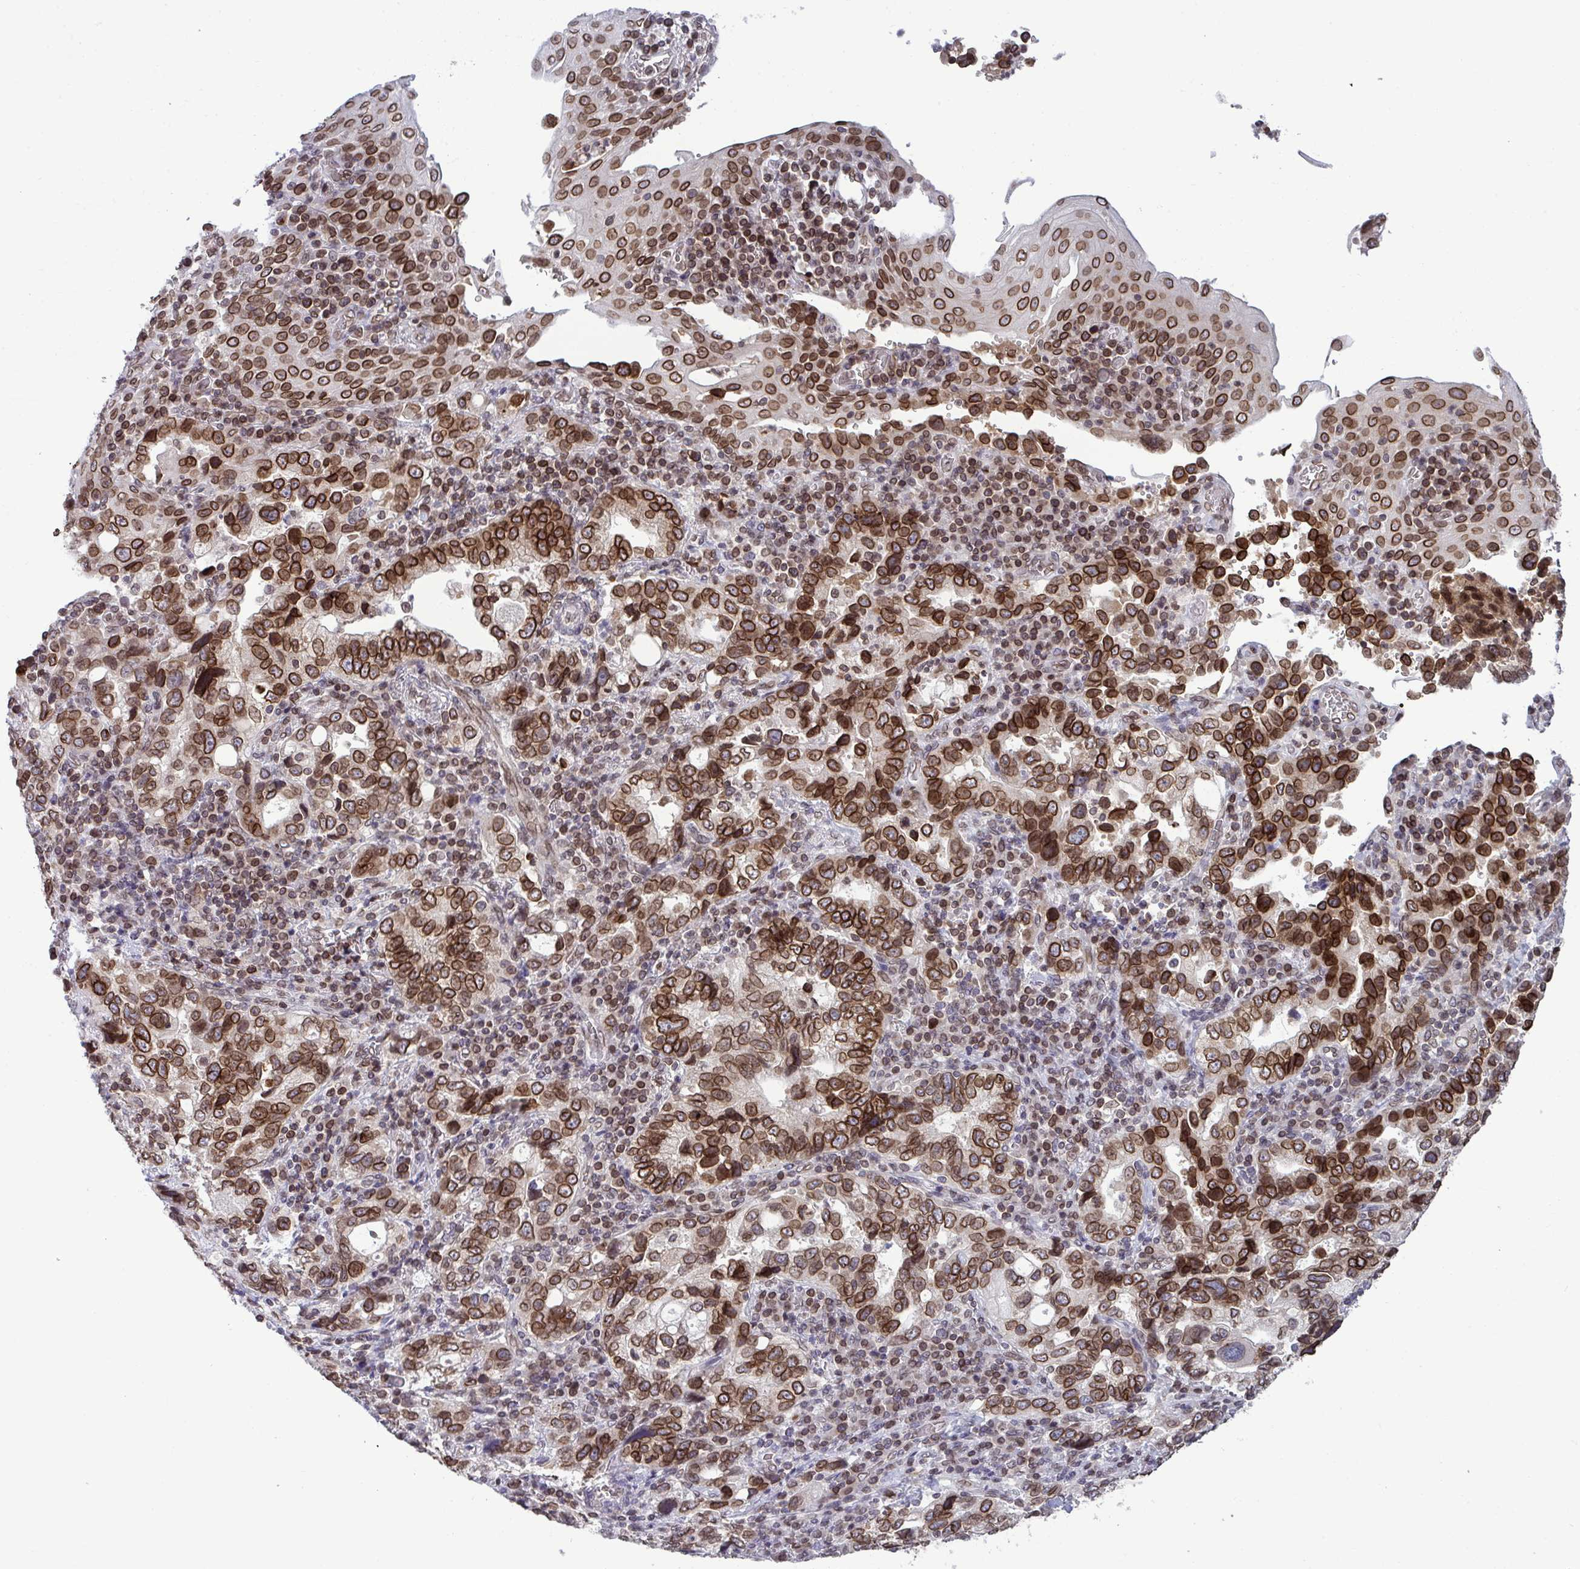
{"staining": {"intensity": "strong", "quantity": ">75%", "location": "cytoplasmic/membranous,nuclear"}, "tissue": "stomach cancer", "cell_type": "Tumor cells", "image_type": "cancer", "snomed": [{"axis": "morphology", "description": "Adenocarcinoma, NOS"}, {"axis": "topography", "description": "Stomach, upper"}], "caption": "This image reveals stomach cancer stained with immunohistochemistry to label a protein in brown. The cytoplasmic/membranous and nuclear of tumor cells show strong positivity for the protein. Nuclei are counter-stained blue.", "gene": "RANBP2", "patient": {"sex": "female", "age": 81}}